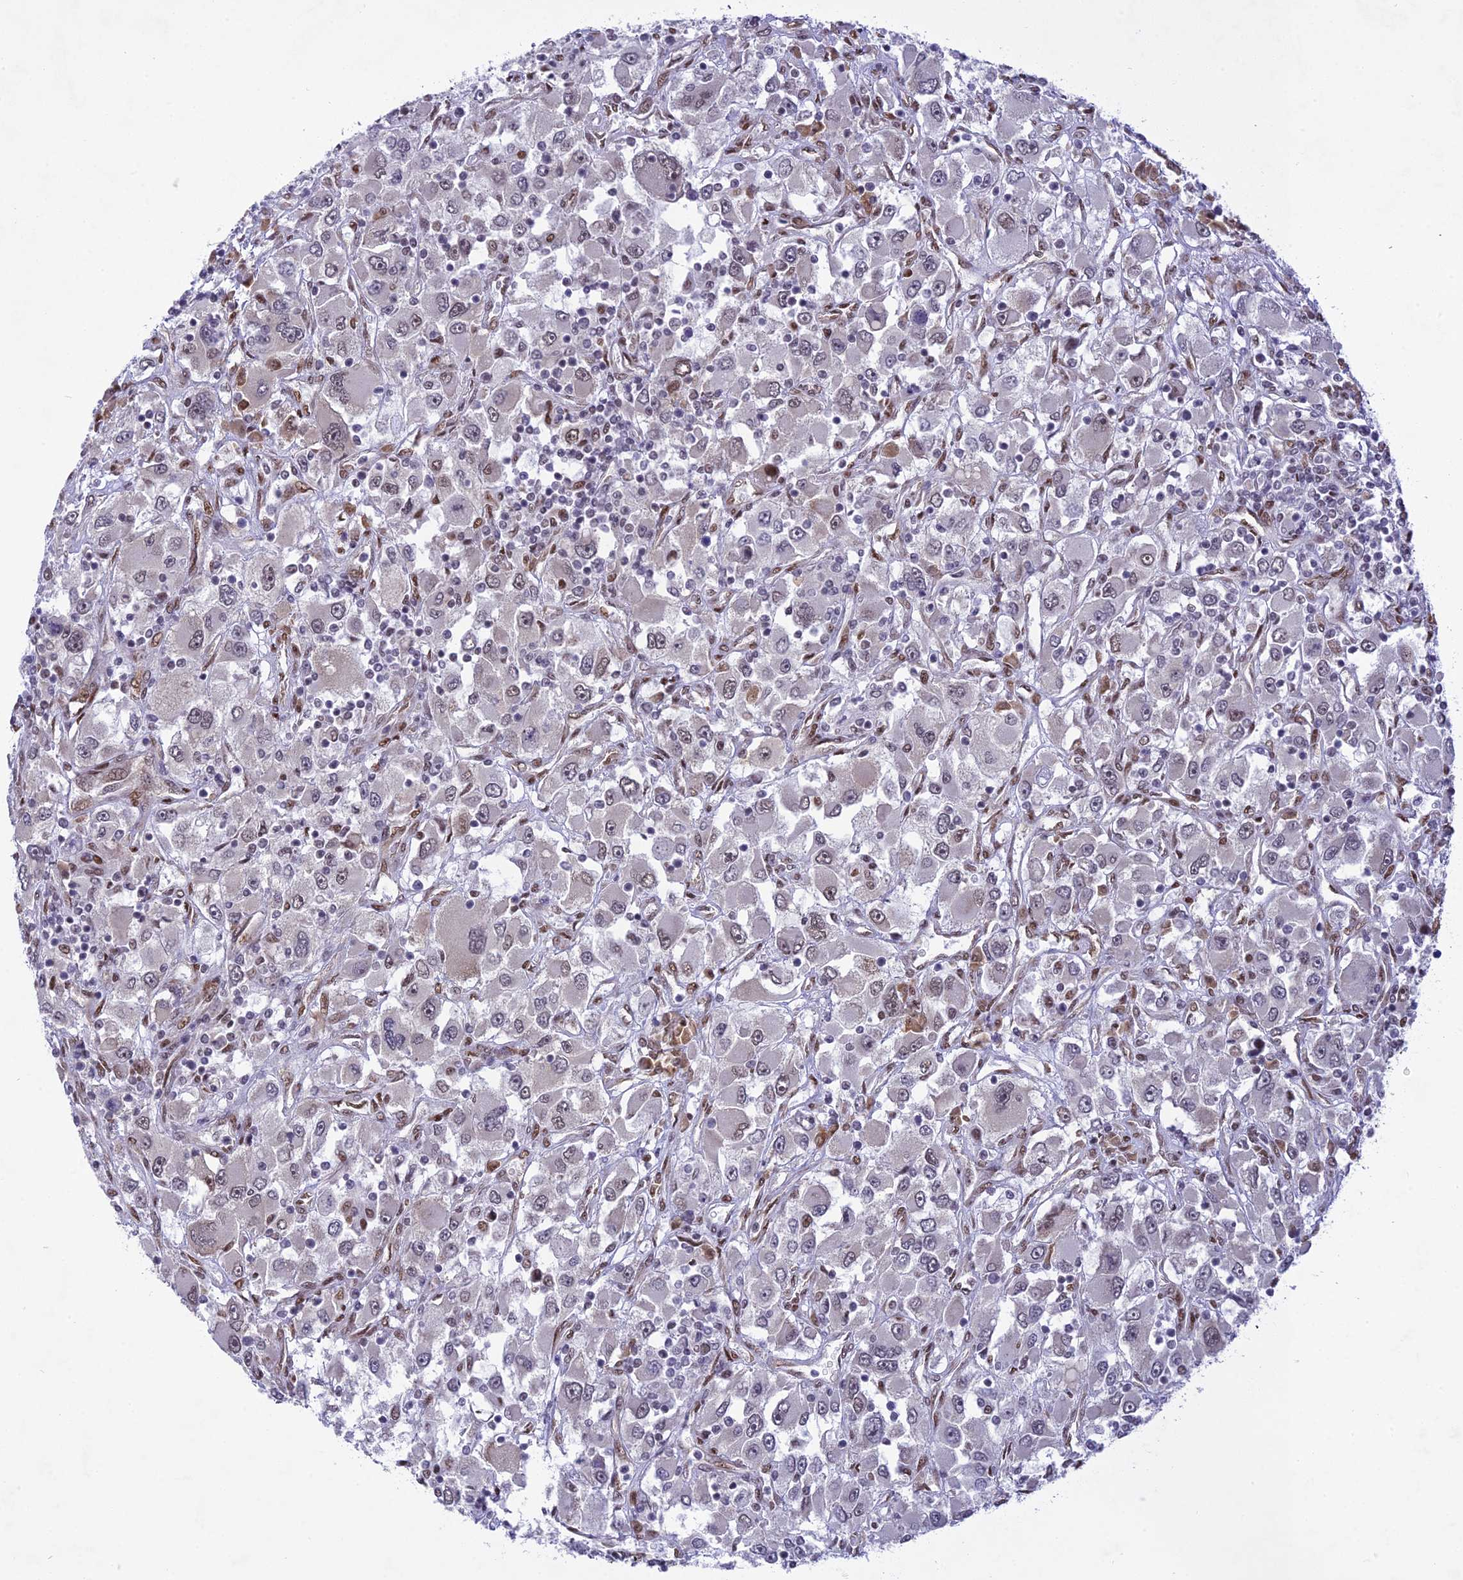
{"staining": {"intensity": "weak", "quantity": "<25%", "location": "nuclear"}, "tissue": "renal cancer", "cell_type": "Tumor cells", "image_type": "cancer", "snomed": [{"axis": "morphology", "description": "Adenocarcinoma, NOS"}, {"axis": "topography", "description": "Kidney"}], "caption": "Human renal adenocarcinoma stained for a protein using immunohistochemistry shows no staining in tumor cells.", "gene": "DDX1", "patient": {"sex": "female", "age": 52}}